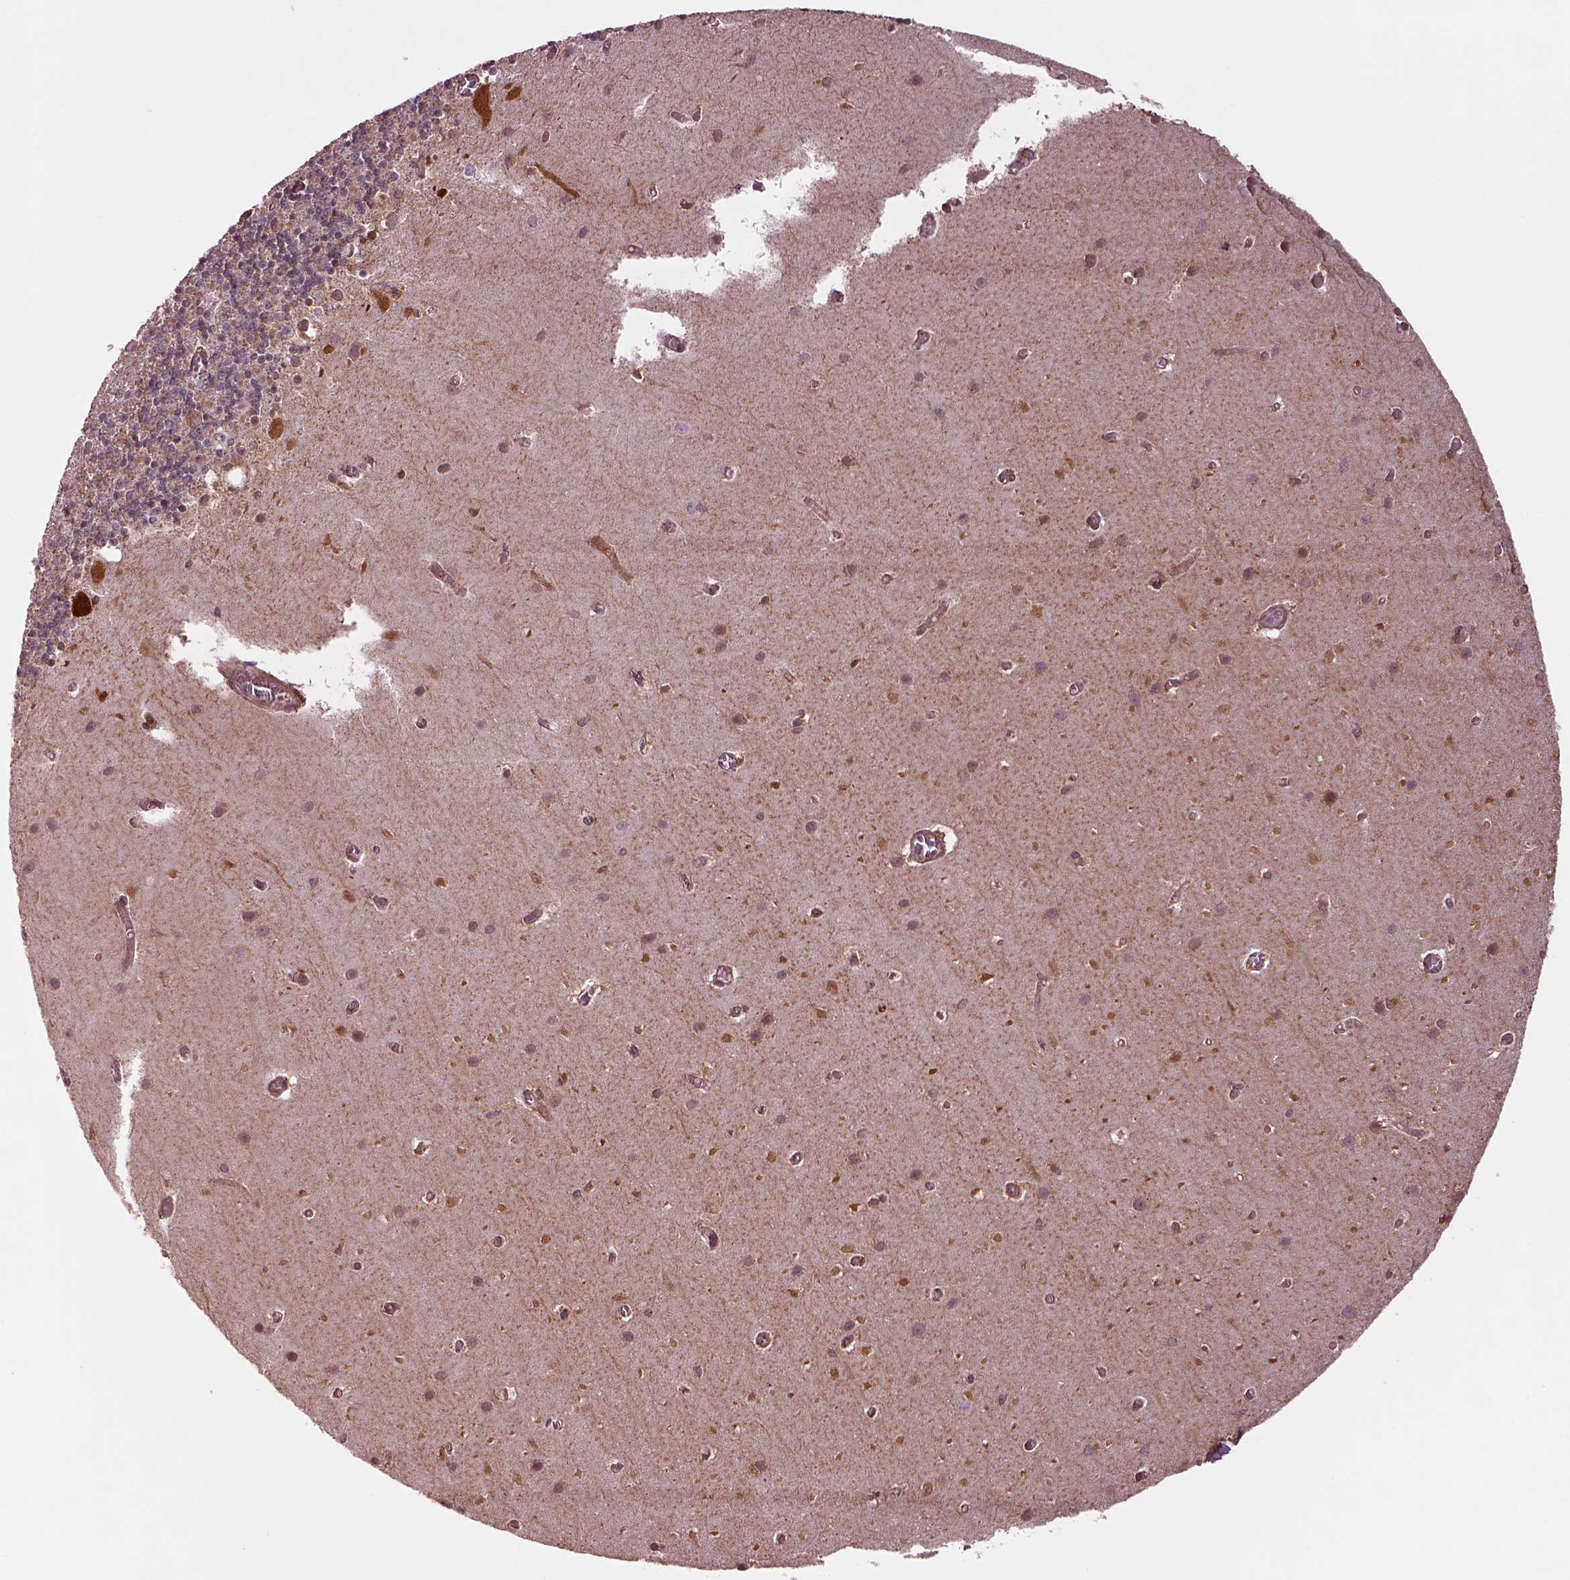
{"staining": {"intensity": "moderate", "quantity": "<25%", "location": "cytoplasmic/membranous"}, "tissue": "cerebellum", "cell_type": "Cells in granular layer", "image_type": "normal", "snomed": [{"axis": "morphology", "description": "Normal tissue, NOS"}, {"axis": "topography", "description": "Cerebellum"}], "caption": "DAB immunohistochemical staining of normal human cerebellum reveals moderate cytoplasmic/membranous protein positivity in approximately <25% of cells in granular layer.", "gene": "WASHC2A", "patient": {"sex": "male", "age": 70}}